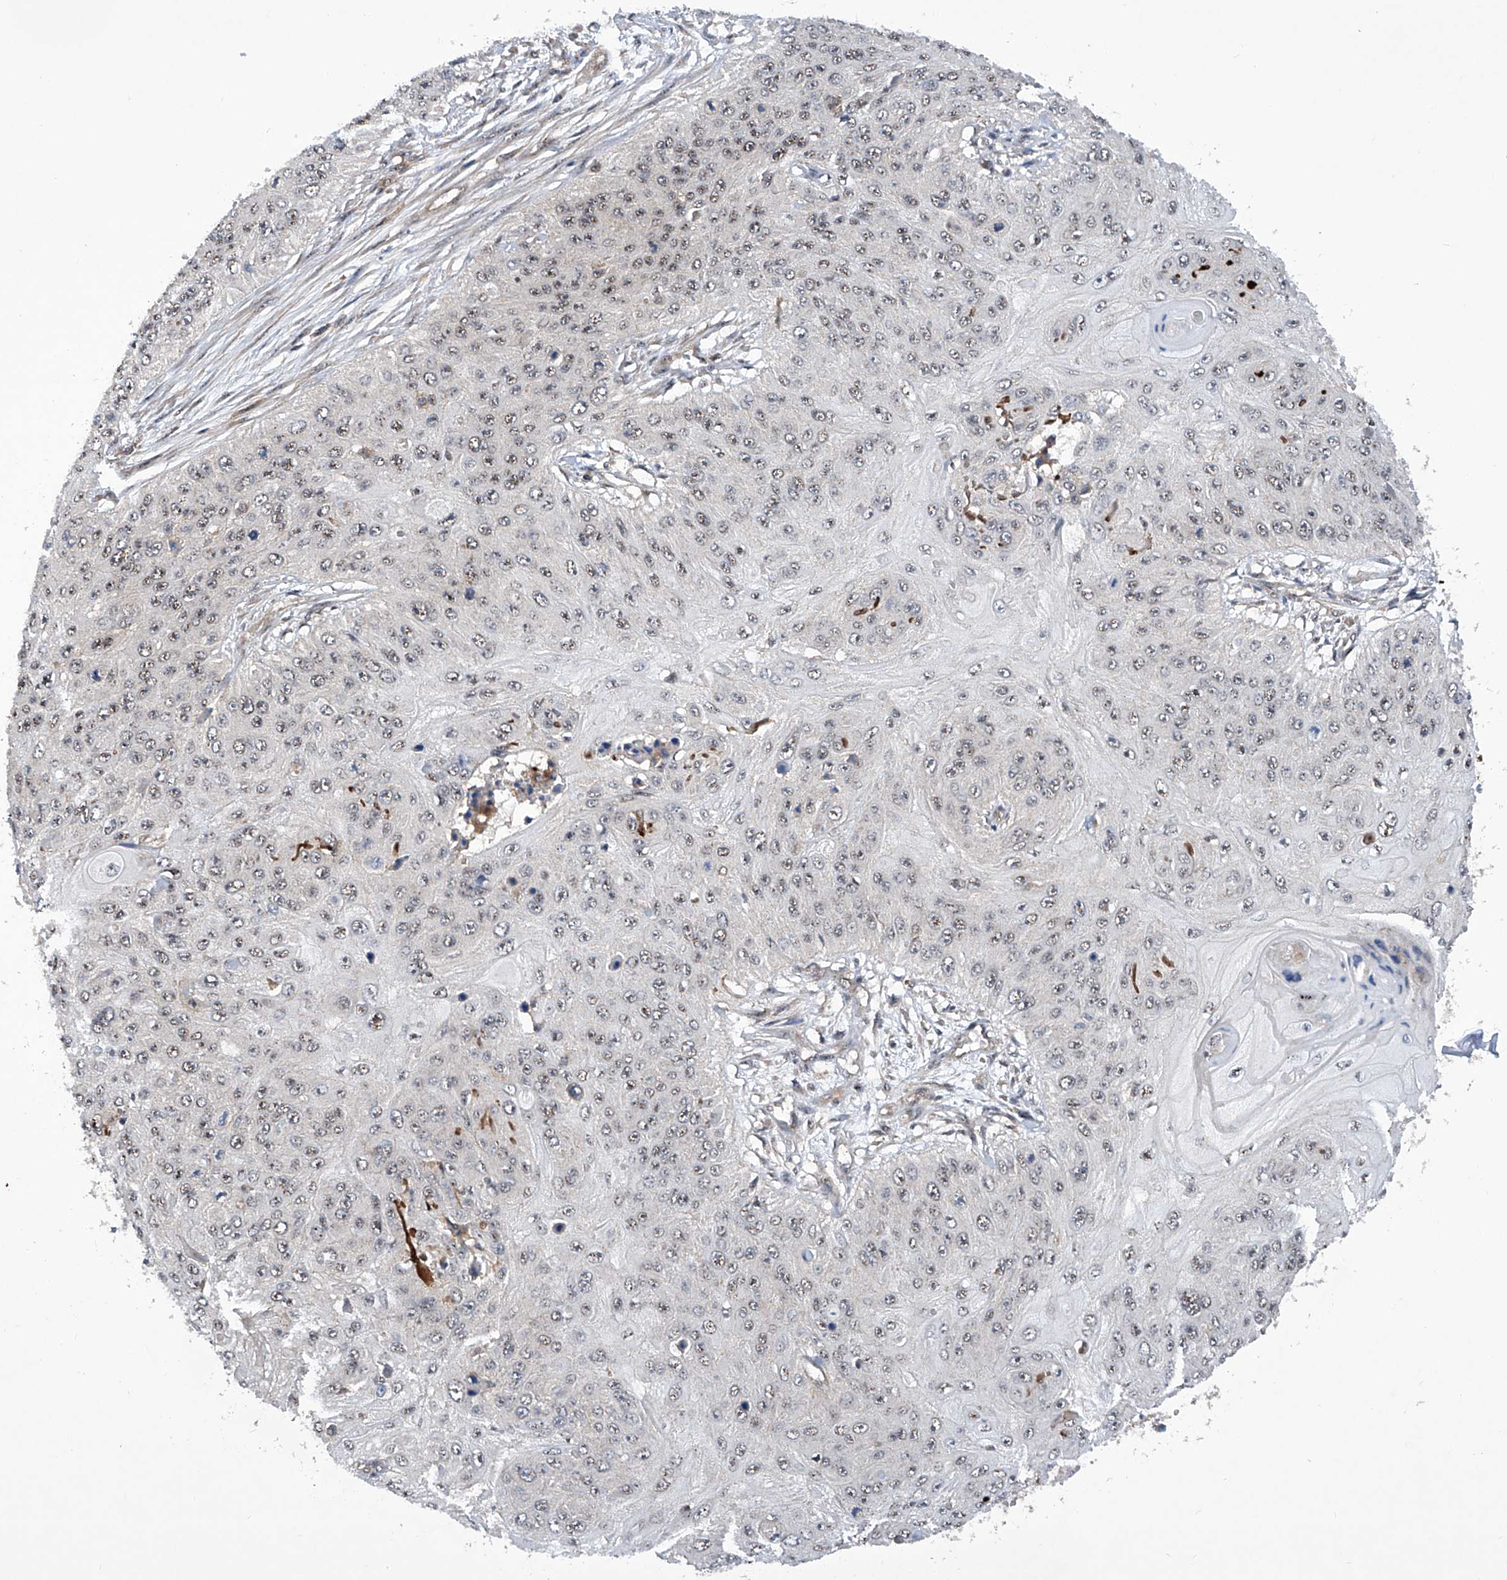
{"staining": {"intensity": "negative", "quantity": "none", "location": "none"}, "tissue": "skin cancer", "cell_type": "Tumor cells", "image_type": "cancer", "snomed": [{"axis": "morphology", "description": "Squamous cell carcinoma, NOS"}, {"axis": "topography", "description": "Skin"}], "caption": "DAB immunohistochemical staining of human skin cancer demonstrates no significant staining in tumor cells.", "gene": "CISH", "patient": {"sex": "female", "age": 80}}